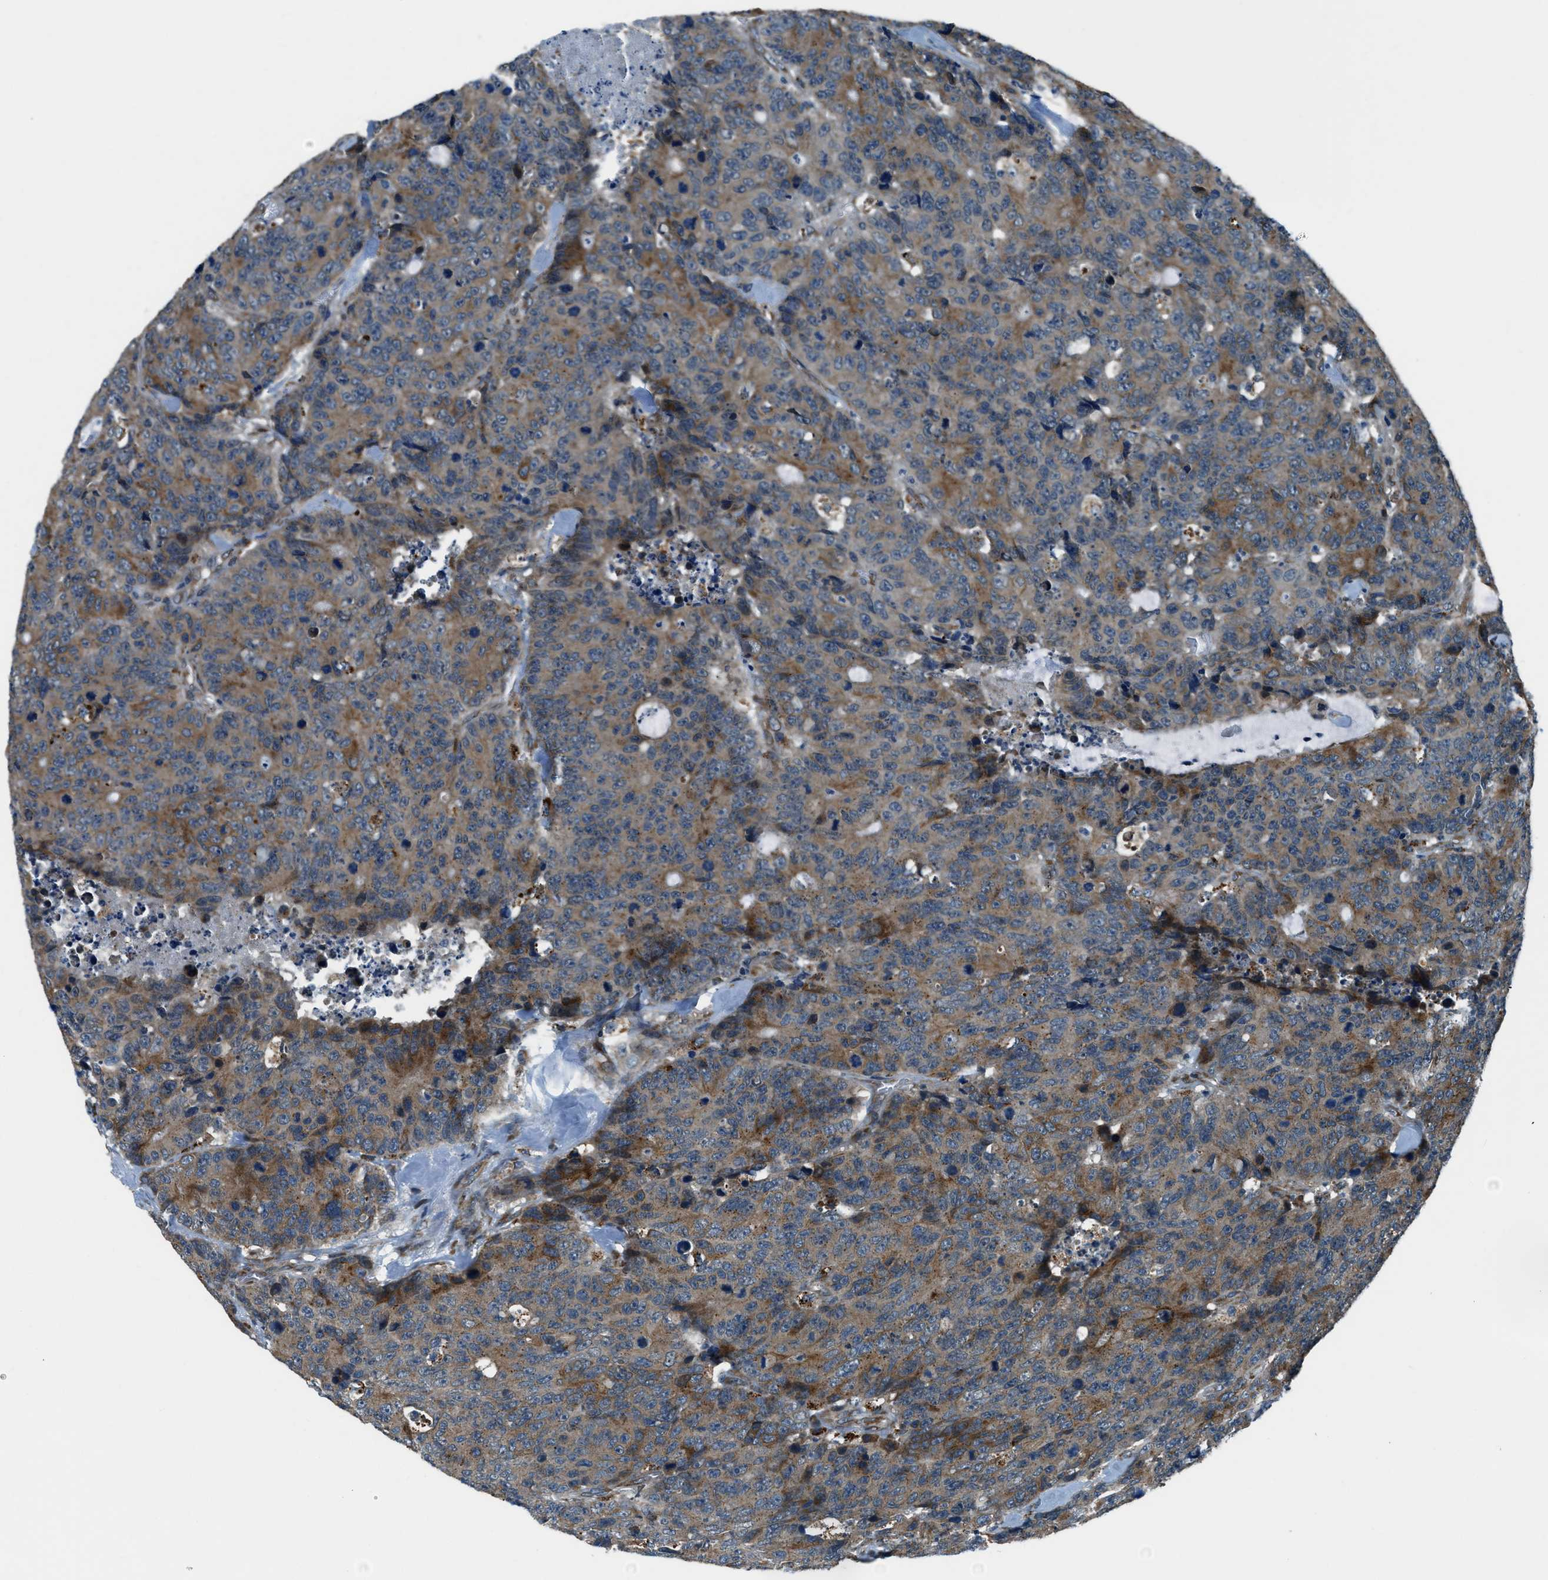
{"staining": {"intensity": "moderate", "quantity": ">75%", "location": "cytoplasmic/membranous"}, "tissue": "colorectal cancer", "cell_type": "Tumor cells", "image_type": "cancer", "snomed": [{"axis": "morphology", "description": "Adenocarcinoma, NOS"}, {"axis": "topography", "description": "Colon"}], "caption": "Colorectal adenocarcinoma was stained to show a protein in brown. There is medium levels of moderate cytoplasmic/membranous positivity in approximately >75% of tumor cells.", "gene": "GINM1", "patient": {"sex": "female", "age": 86}}